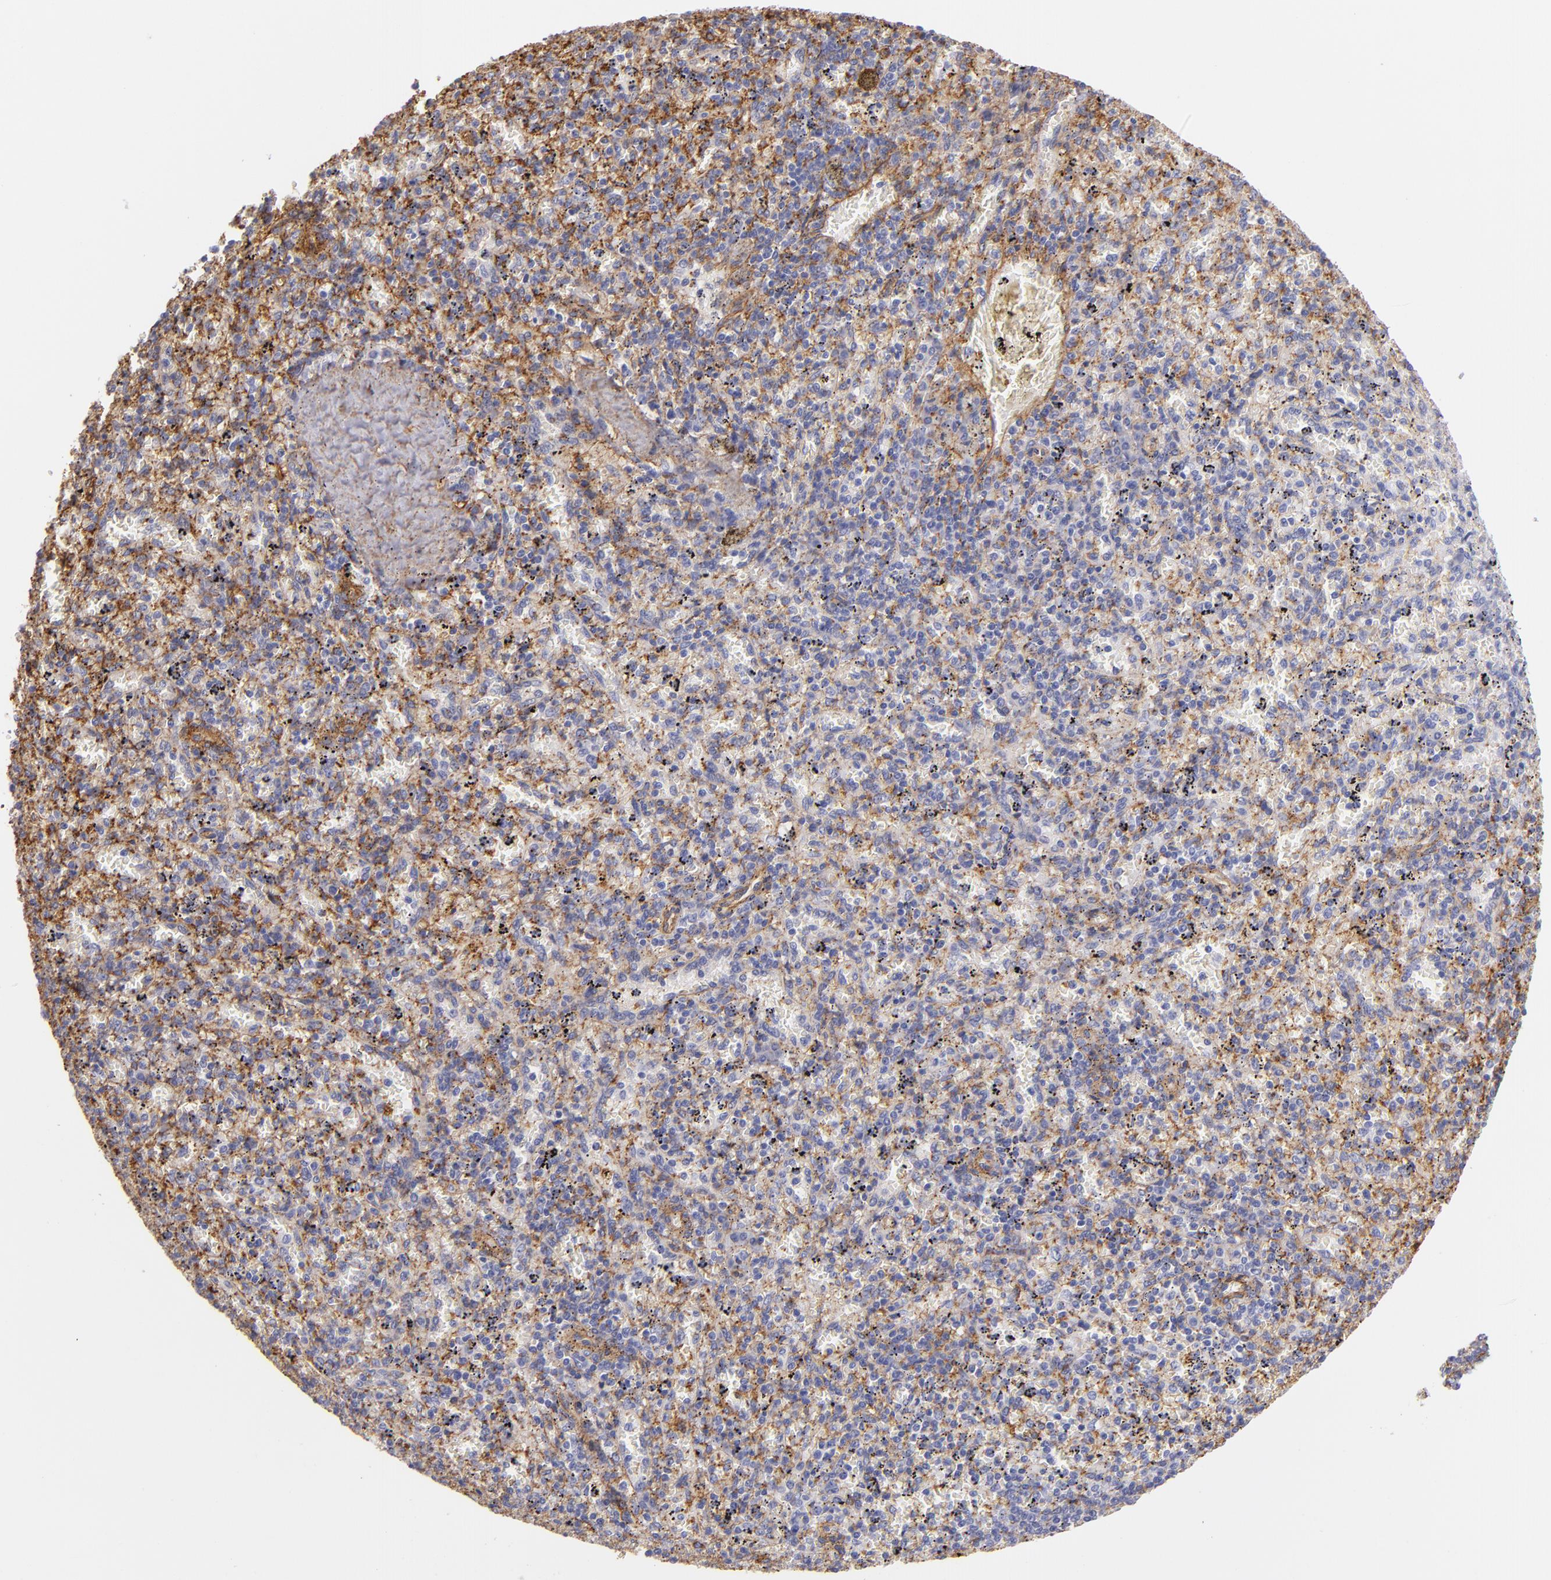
{"staining": {"intensity": "moderate", "quantity": "25%-75%", "location": "cytoplasmic/membranous"}, "tissue": "spleen", "cell_type": "Cells in red pulp", "image_type": "normal", "snomed": [{"axis": "morphology", "description": "Normal tissue, NOS"}, {"axis": "topography", "description": "Spleen"}], "caption": "Brown immunohistochemical staining in benign human spleen demonstrates moderate cytoplasmic/membranous positivity in approximately 25%-75% of cells in red pulp. (IHC, brightfield microscopy, high magnification).", "gene": "CD151", "patient": {"sex": "female", "age": 43}}